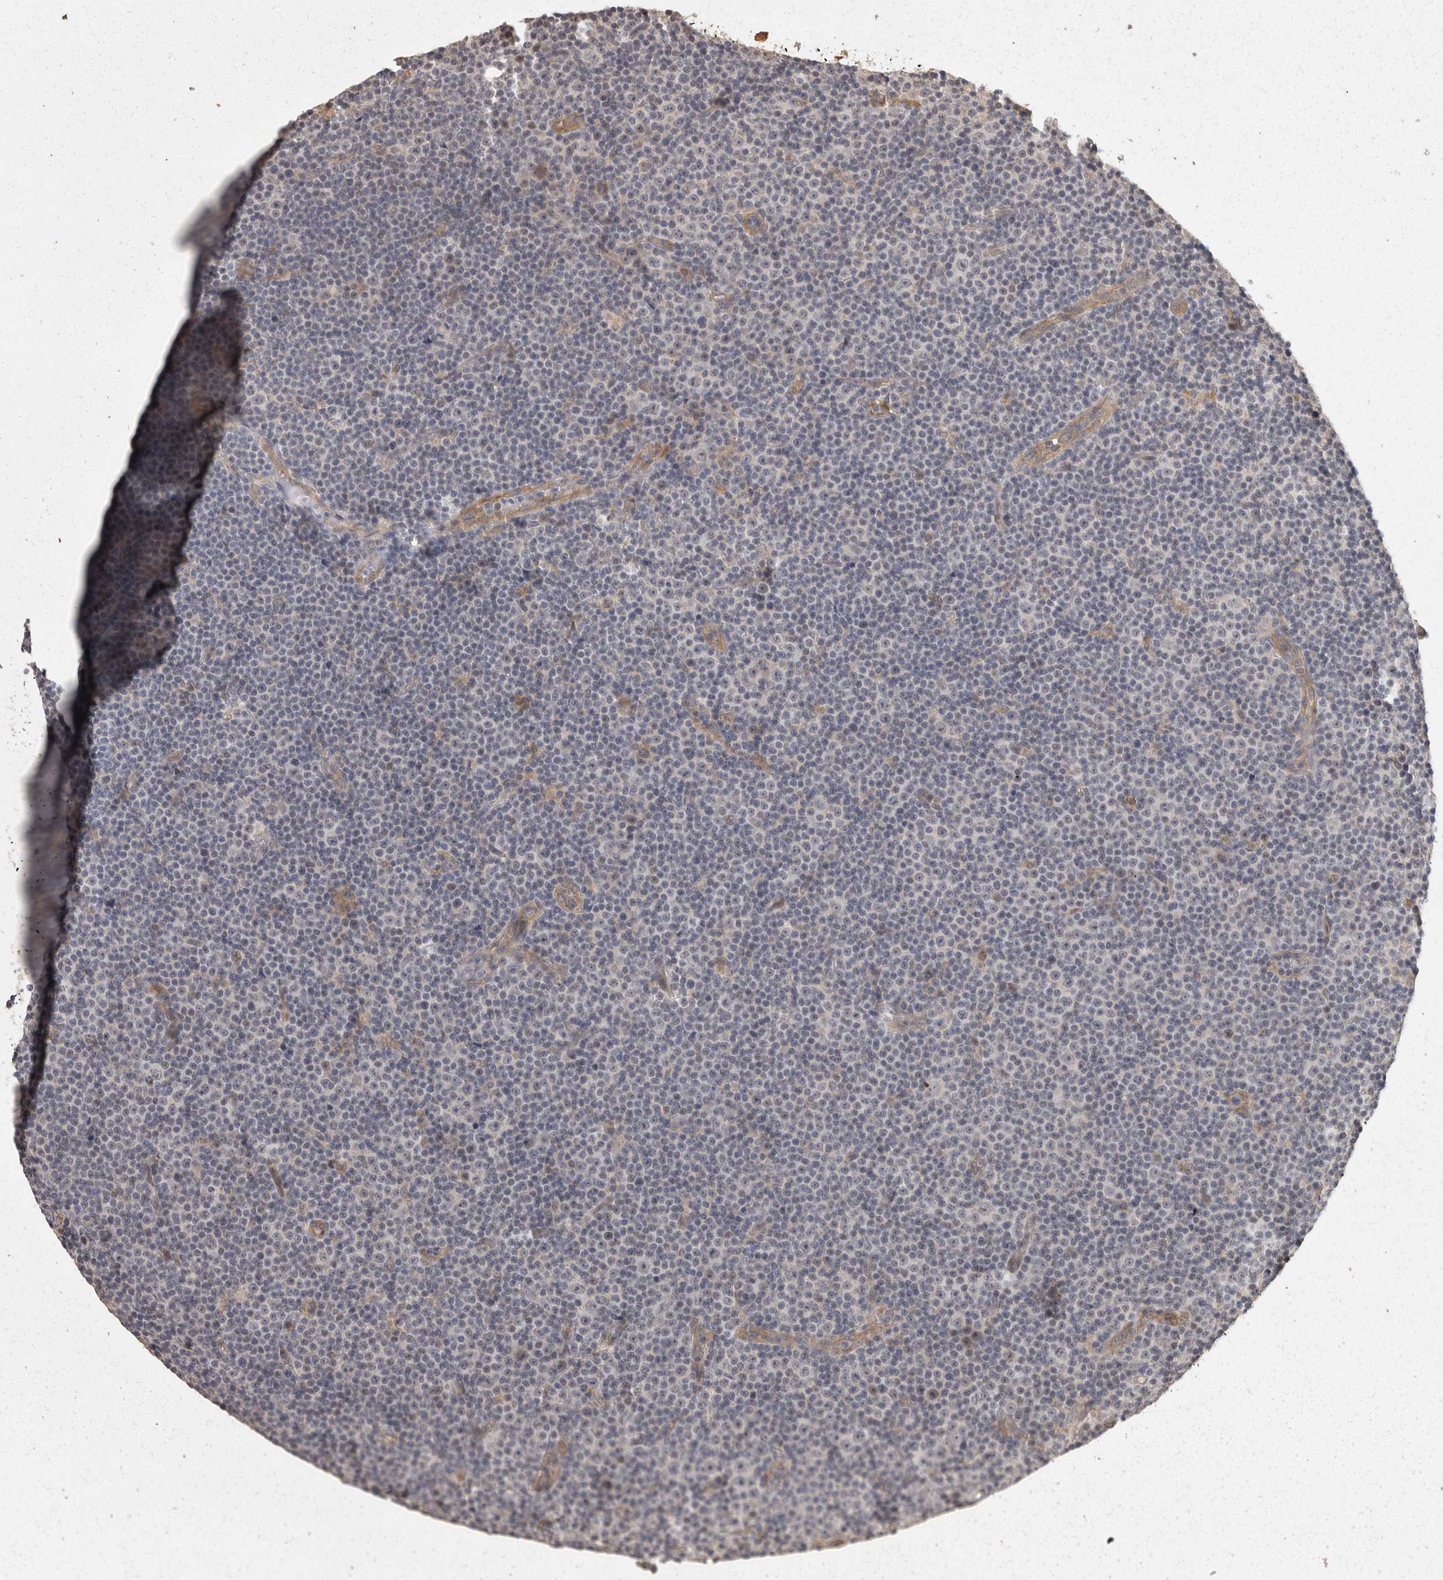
{"staining": {"intensity": "negative", "quantity": "none", "location": "none"}, "tissue": "lymphoma", "cell_type": "Tumor cells", "image_type": "cancer", "snomed": [{"axis": "morphology", "description": "Malignant lymphoma, non-Hodgkin's type, Low grade"}, {"axis": "topography", "description": "Lymph node"}], "caption": "Immunohistochemistry of human low-grade malignant lymphoma, non-Hodgkin's type exhibits no expression in tumor cells. The staining was performed using DAB (3,3'-diaminobenzidine) to visualize the protein expression in brown, while the nuclei were stained in blue with hematoxylin (Magnification: 20x).", "gene": "BAIAP2", "patient": {"sex": "female", "age": 67}}